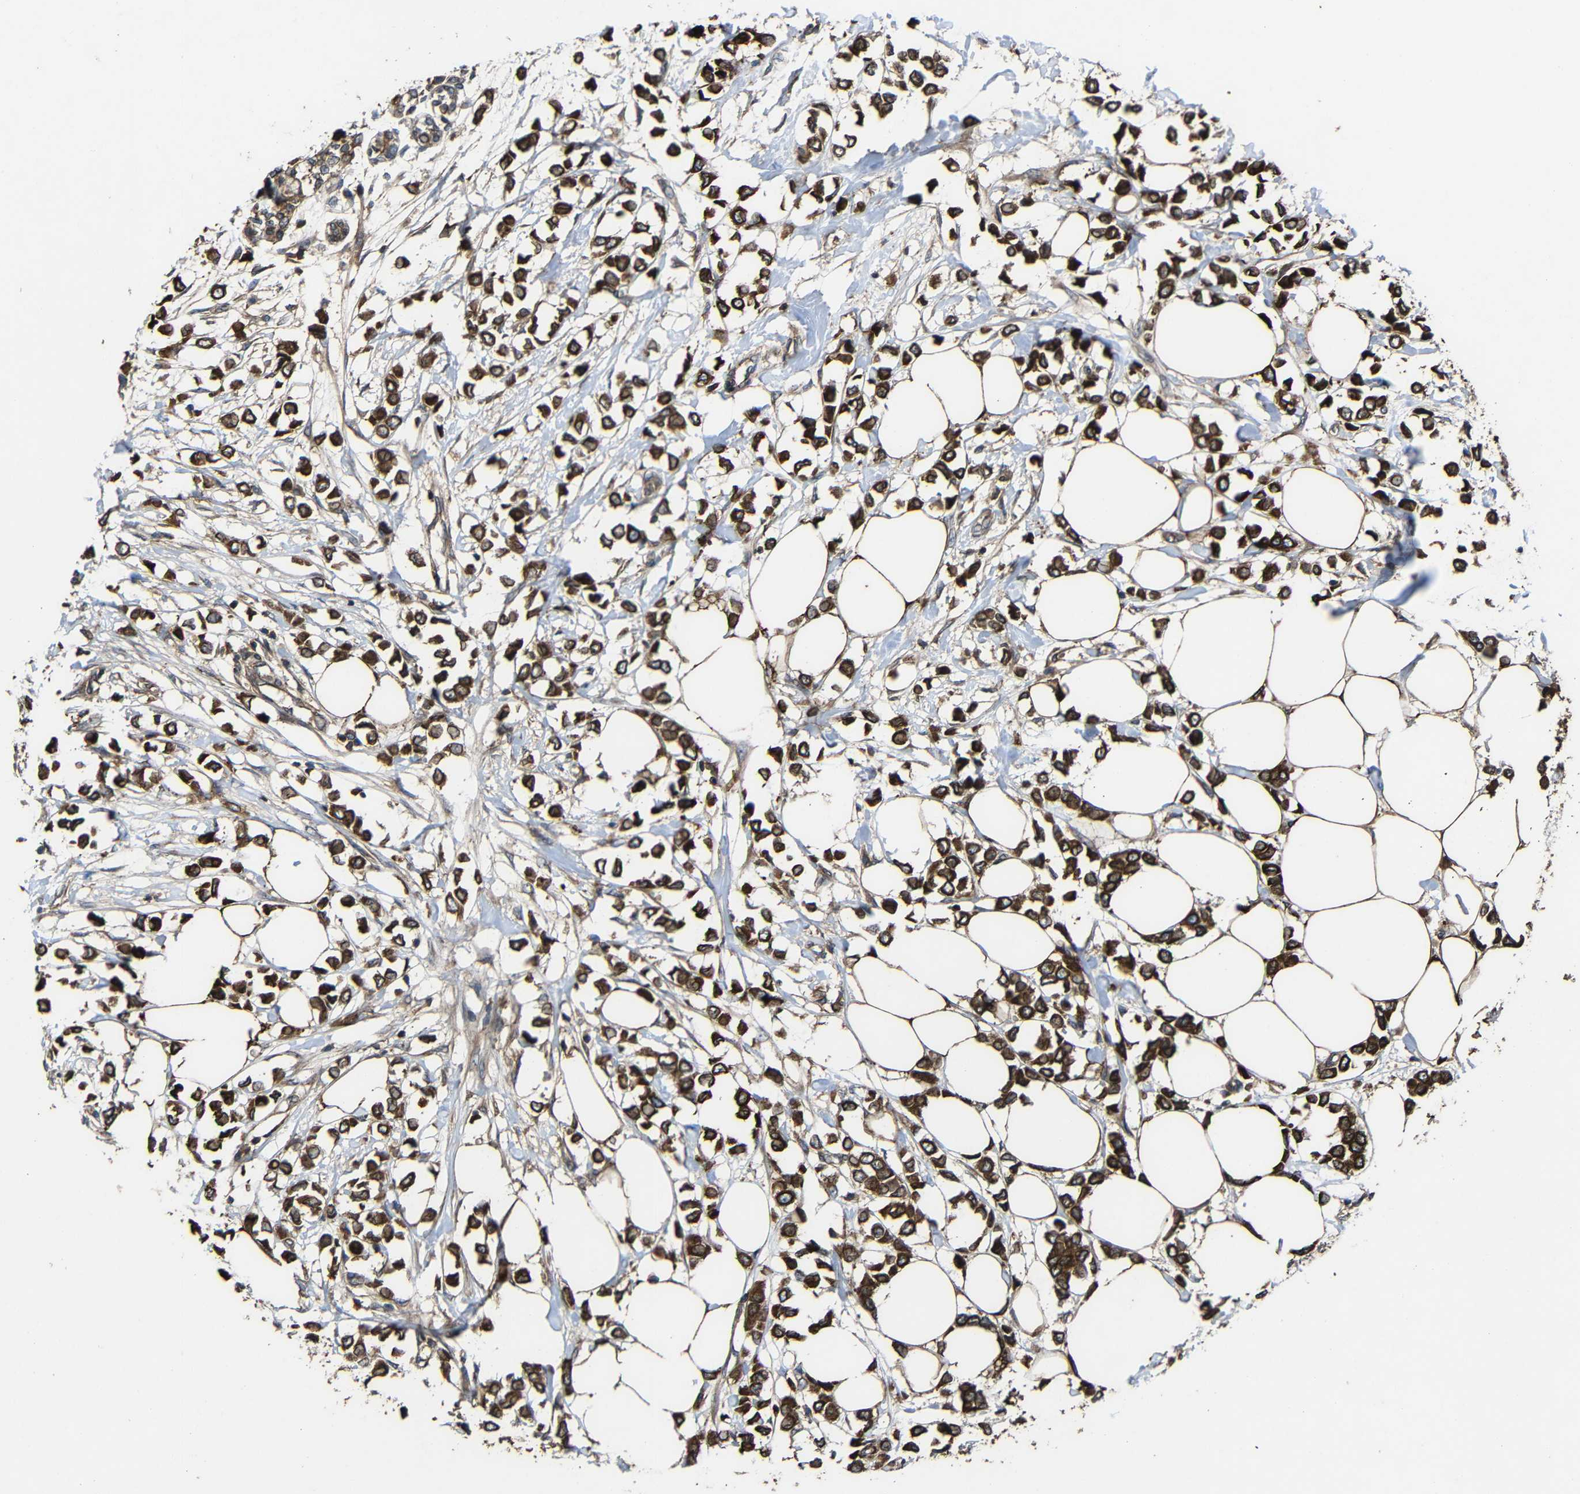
{"staining": {"intensity": "strong", "quantity": ">75%", "location": "cytoplasmic/membranous"}, "tissue": "breast cancer", "cell_type": "Tumor cells", "image_type": "cancer", "snomed": [{"axis": "morphology", "description": "Lobular carcinoma"}, {"axis": "topography", "description": "Breast"}], "caption": "A high-resolution image shows immunohistochemistry staining of lobular carcinoma (breast), which reveals strong cytoplasmic/membranous staining in approximately >75% of tumor cells.", "gene": "TREM2", "patient": {"sex": "female", "age": 51}}